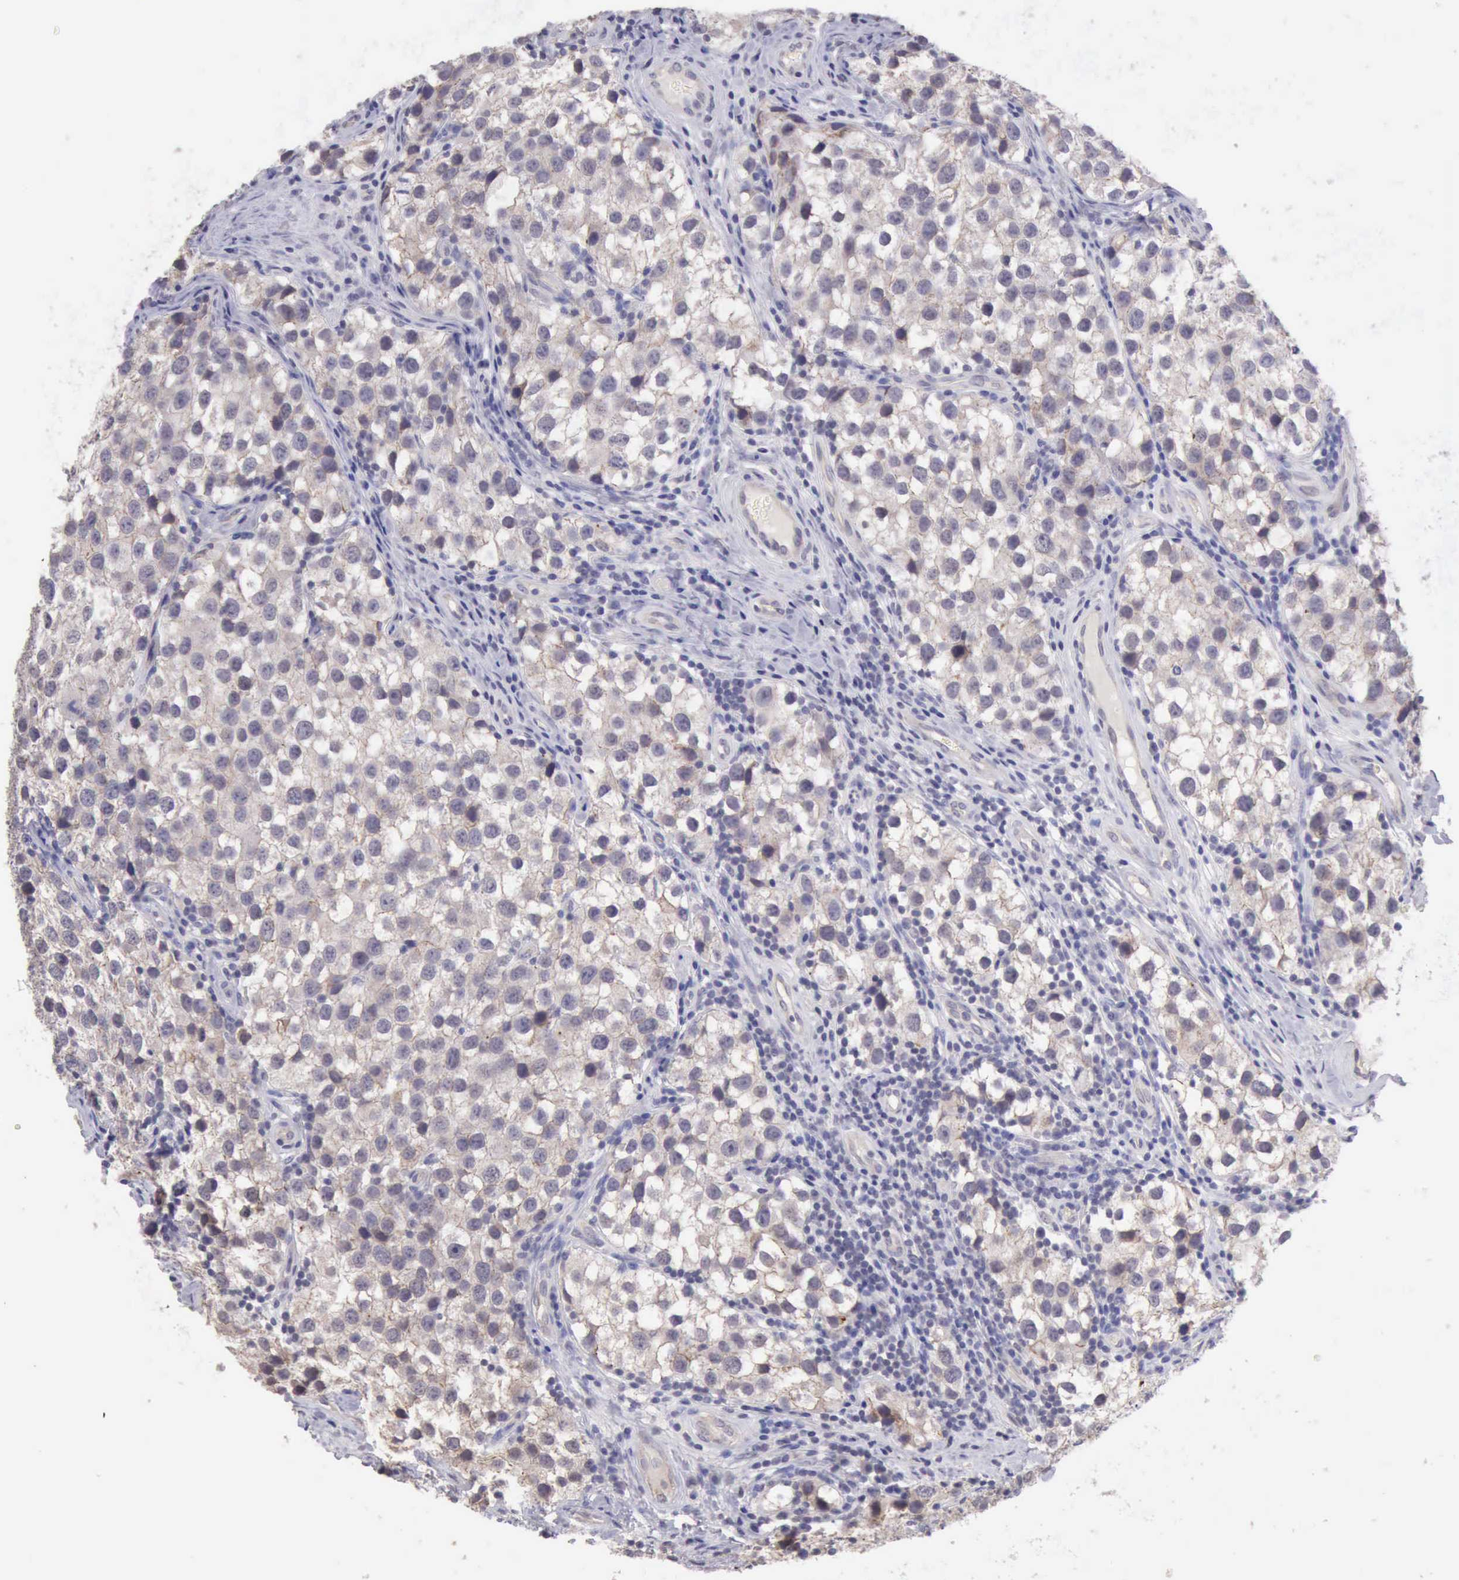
{"staining": {"intensity": "weak", "quantity": "25%-75%", "location": "cytoplasmic/membranous"}, "tissue": "testis cancer", "cell_type": "Tumor cells", "image_type": "cancer", "snomed": [{"axis": "morphology", "description": "Seminoma, NOS"}, {"axis": "topography", "description": "Testis"}], "caption": "Immunohistochemistry image of neoplastic tissue: human testis cancer stained using immunohistochemistry (IHC) shows low levels of weak protein expression localized specifically in the cytoplasmic/membranous of tumor cells, appearing as a cytoplasmic/membranous brown color.", "gene": "KCND1", "patient": {"sex": "male", "age": 39}}